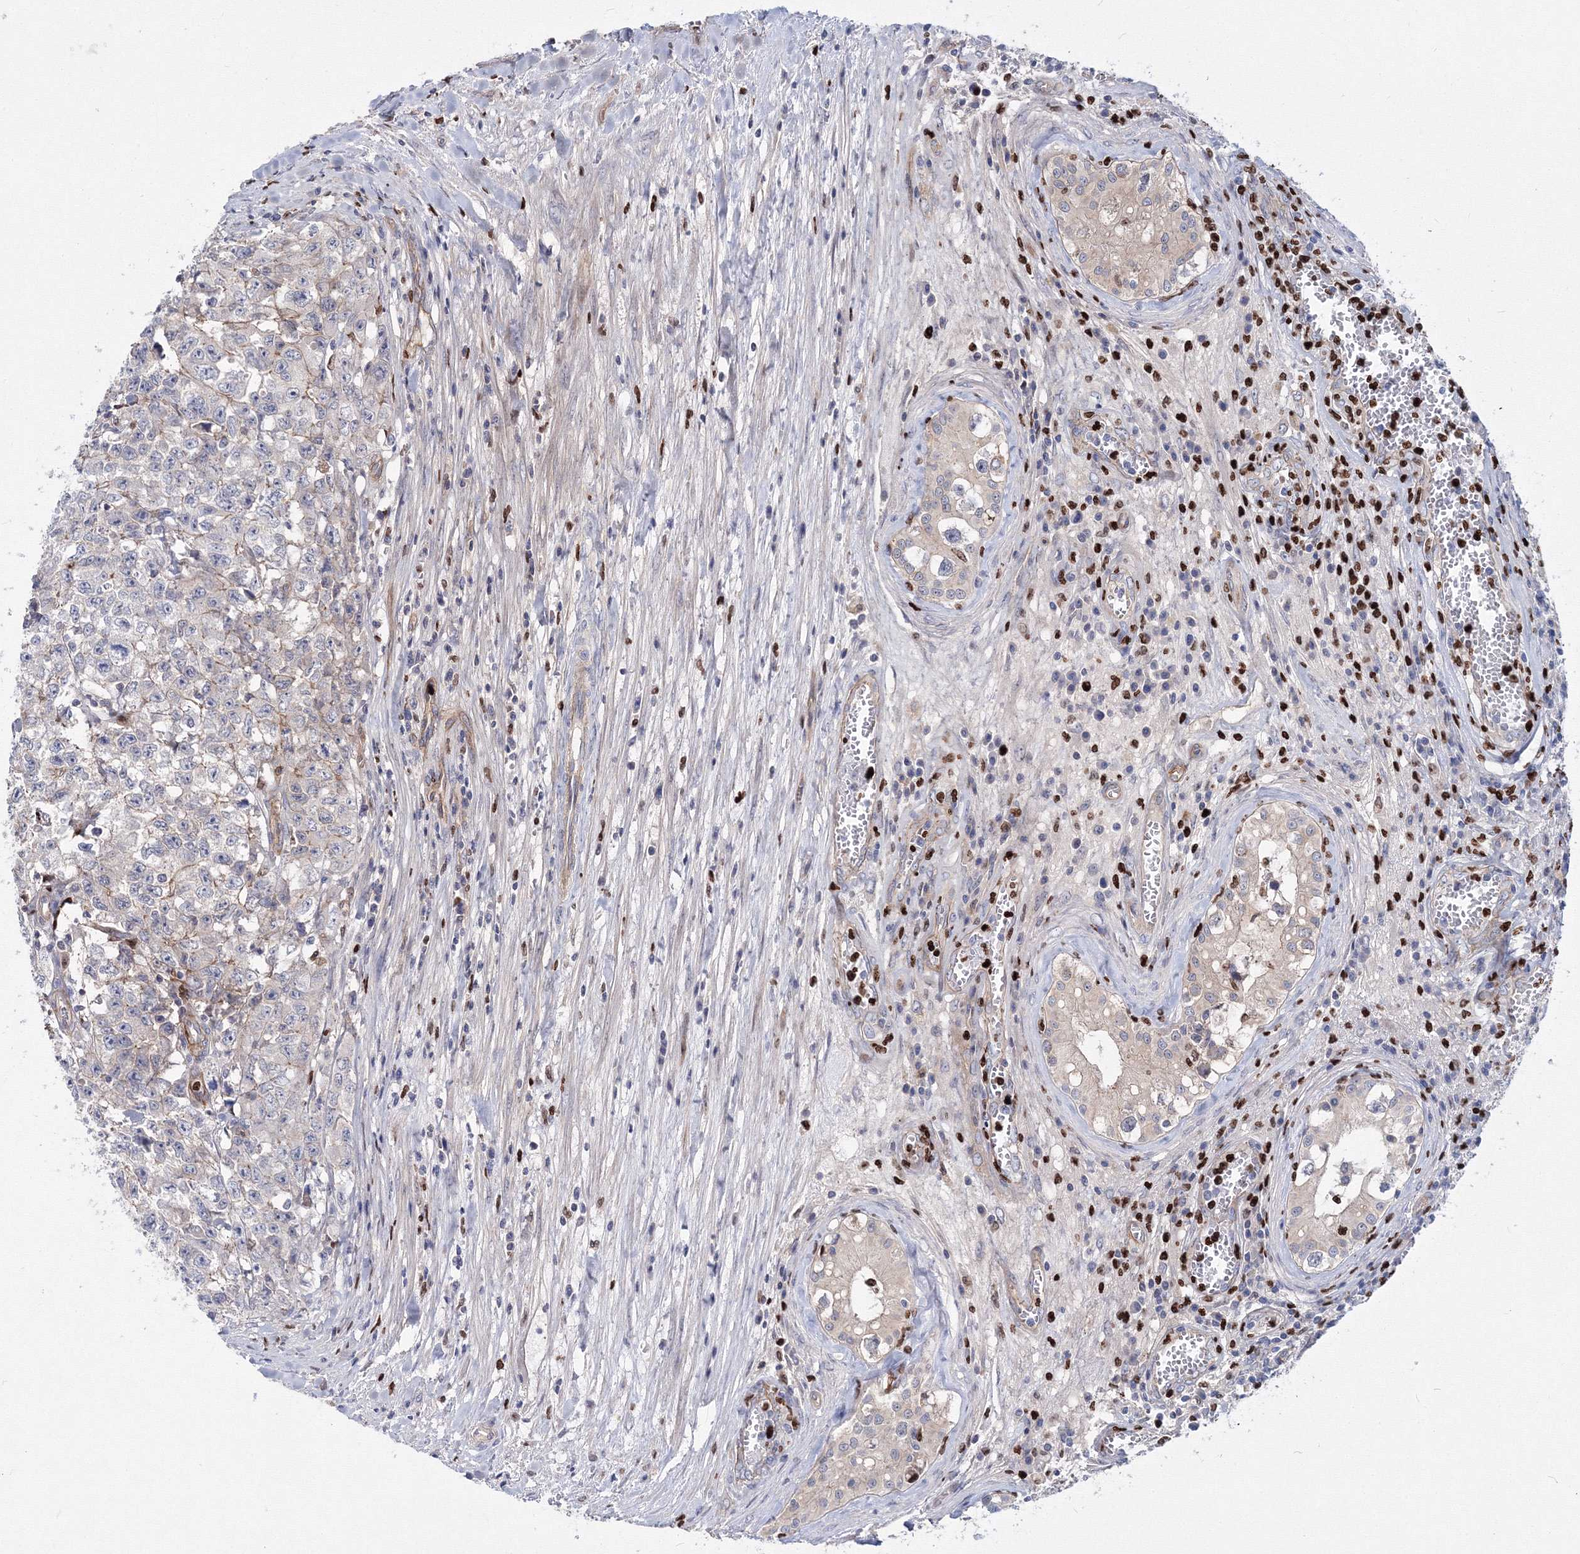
{"staining": {"intensity": "negative", "quantity": "none", "location": "none"}, "tissue": "testis cancer", "cell_type": "Tumor cells", "image_type": "cancer", "snomed": [{"axis": "morphology", "description": "Carcinoma, Embryonal, NOS"}, {"axis": "topography", "description": "Testis"}], "caption": "DAB immunohistochemical staining of human testis cancer (embryonal carcinoma) reveals no significant staining in tumor cells. (Immunohistochemistry (ihc), brightfield microscopy, high magnification).", "gene": "C11orf52", "patient": {"sex": "male", "age": 28}}